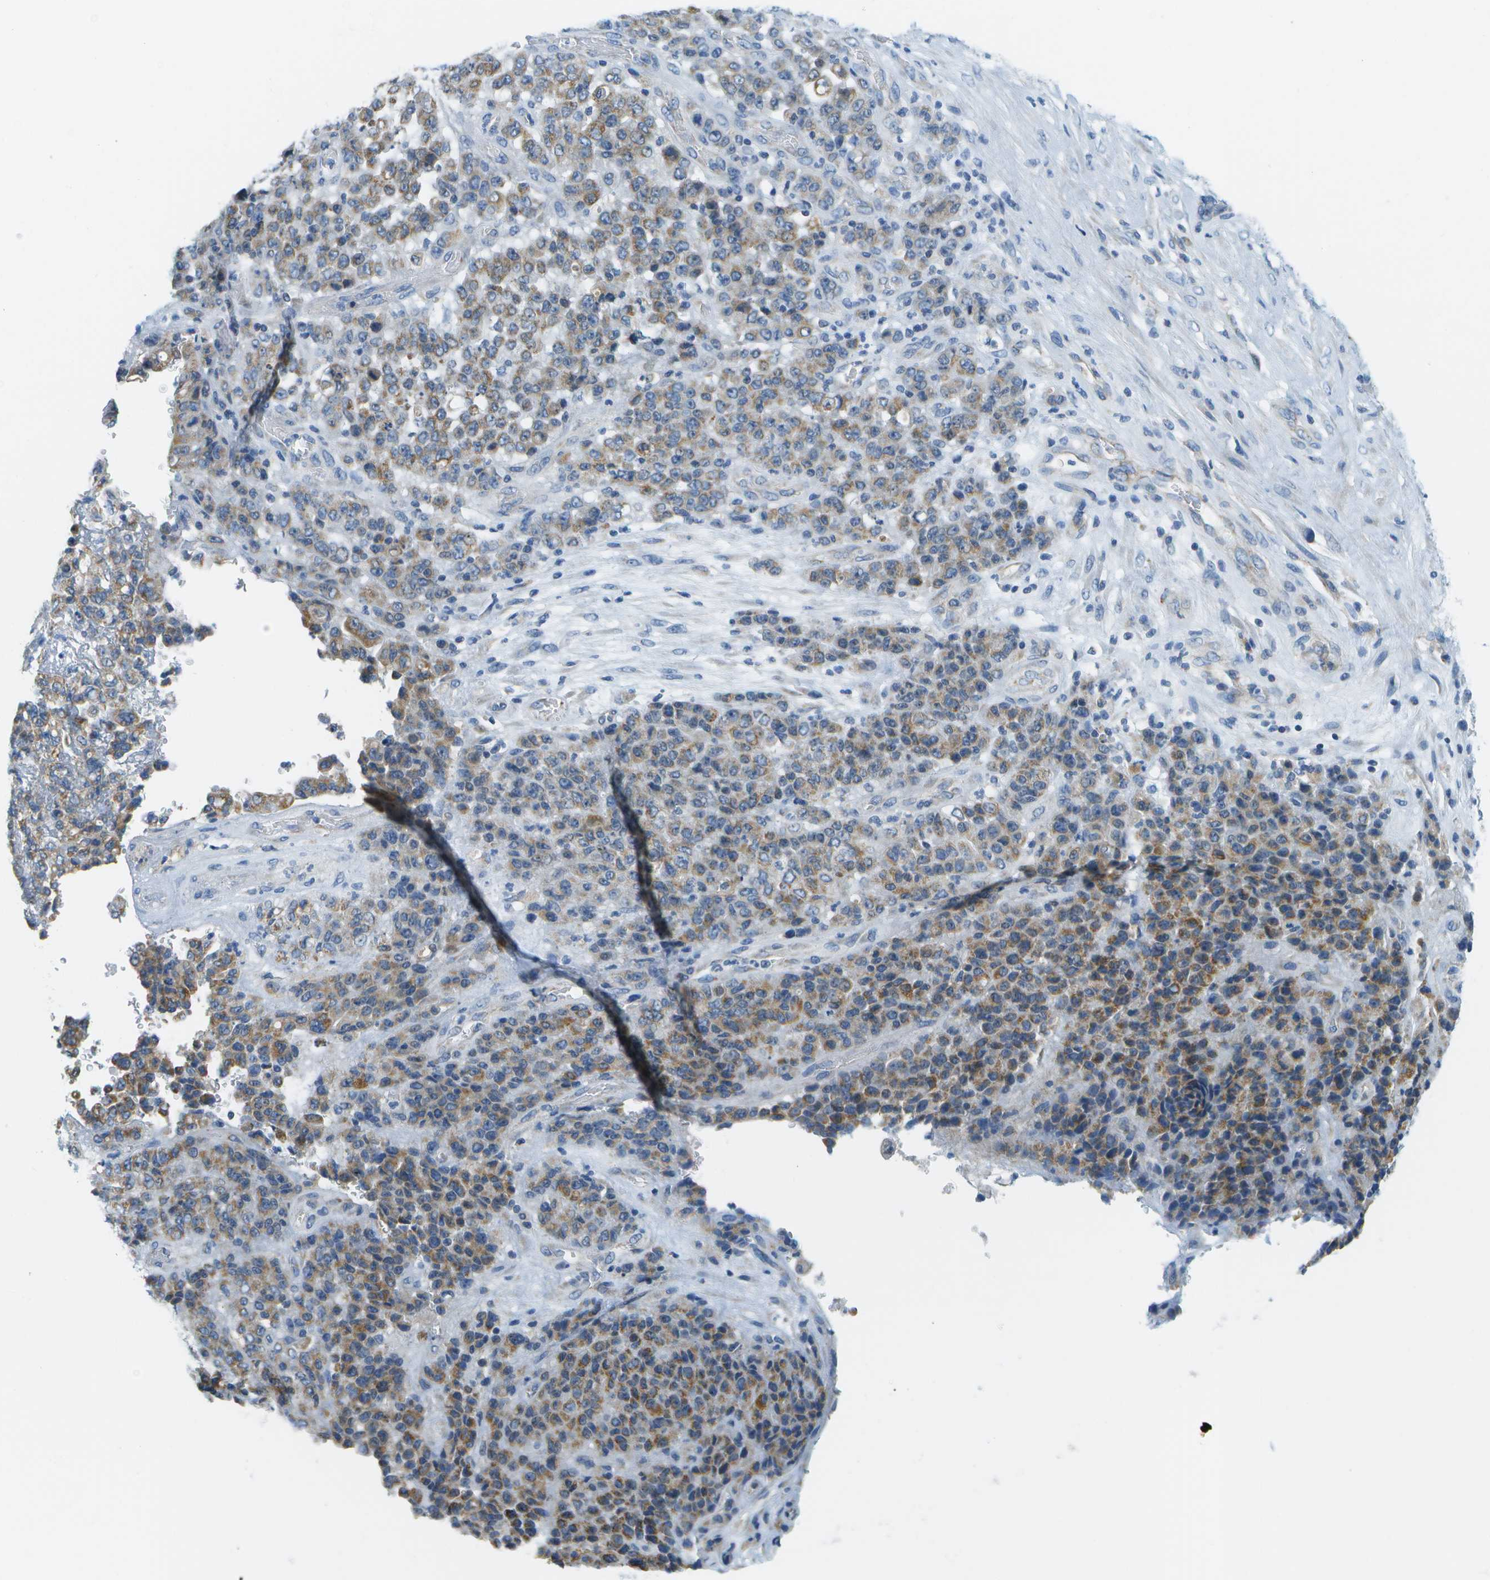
{"staining": {"intensity": "weak", "quantity": ">75%", "location": "cytoplasmic/membranous"}, "tissue": "stomach cancer", "cell_type": "Tumor cells", "image_type": "cancer", "snomed": [{"axis": "morphology", "description": "Adenocarcinoma, NOS"}, {"axis": "topography", "description": "Stomach"}], "caption": "Immunohistochemical staining of stomach adenocarcinoma demonstrates low levels of weak cytoplasmic/membranous staining in about >75% of tumor cells.", "gene": "PTGIS", "patient": {"sex": "female", "age": 73}}